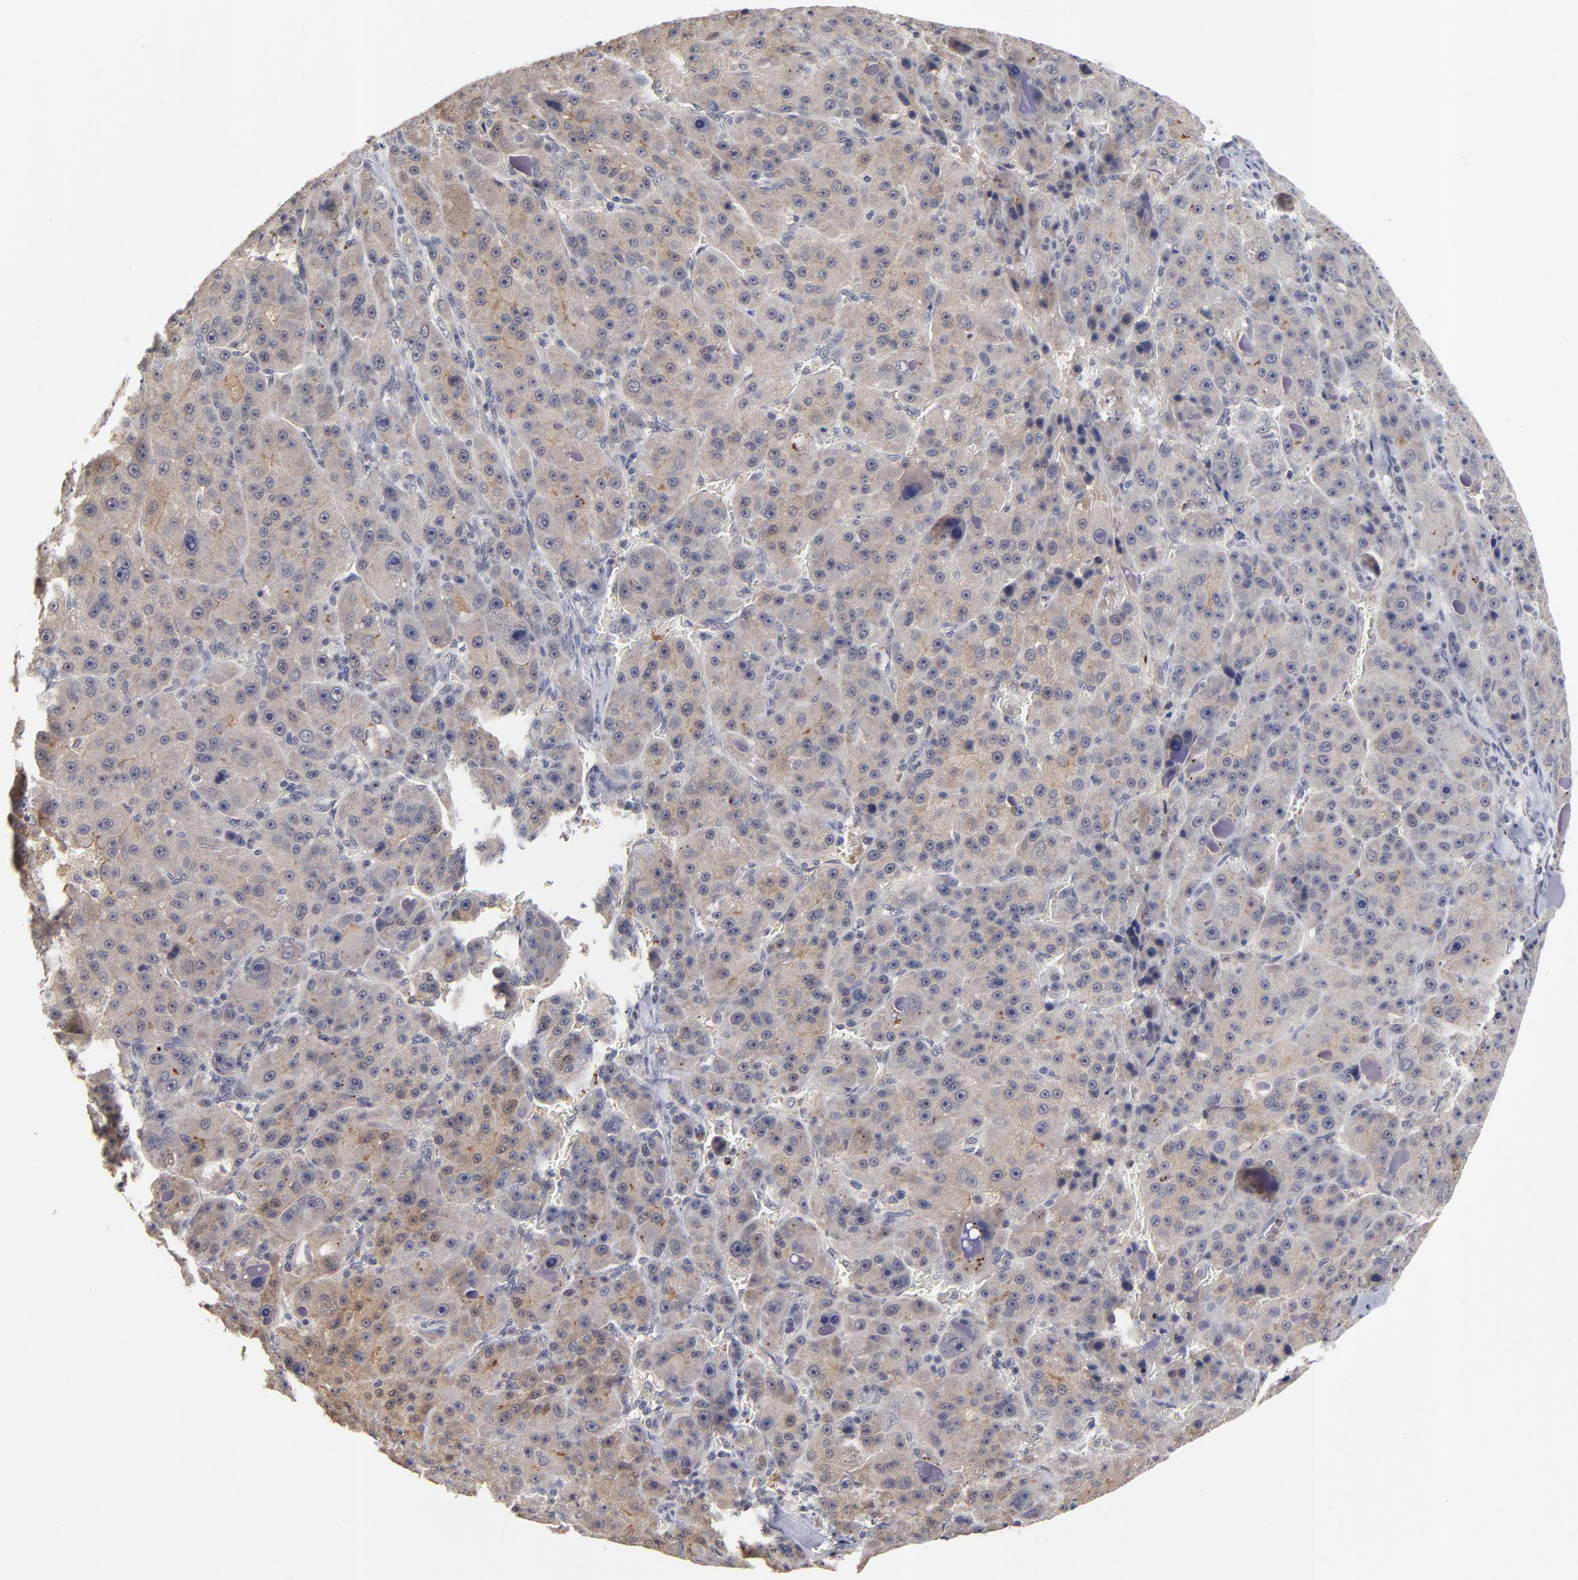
{"staining": {"intensity": "weak", "quantity": "25%-75%", "location": "cytoplasmic/membranous"}, "tissue": "liver cancer", "cell_type": "Tumor cells", "image_type": "cancer", "snomed": [{"axis": "morphology", "description": "Carcinoma, Hepatocellular, NOS"}, {"axis": "topography", "description": "Liver"}], "caption": "Protein analysis of liver cancer tissue displays weak cytoplasmic/membranous expression in approximately 25%-75% of tumor cells.", "gene": "WSB1", "patient": {"sex": "male", "age": 76}}